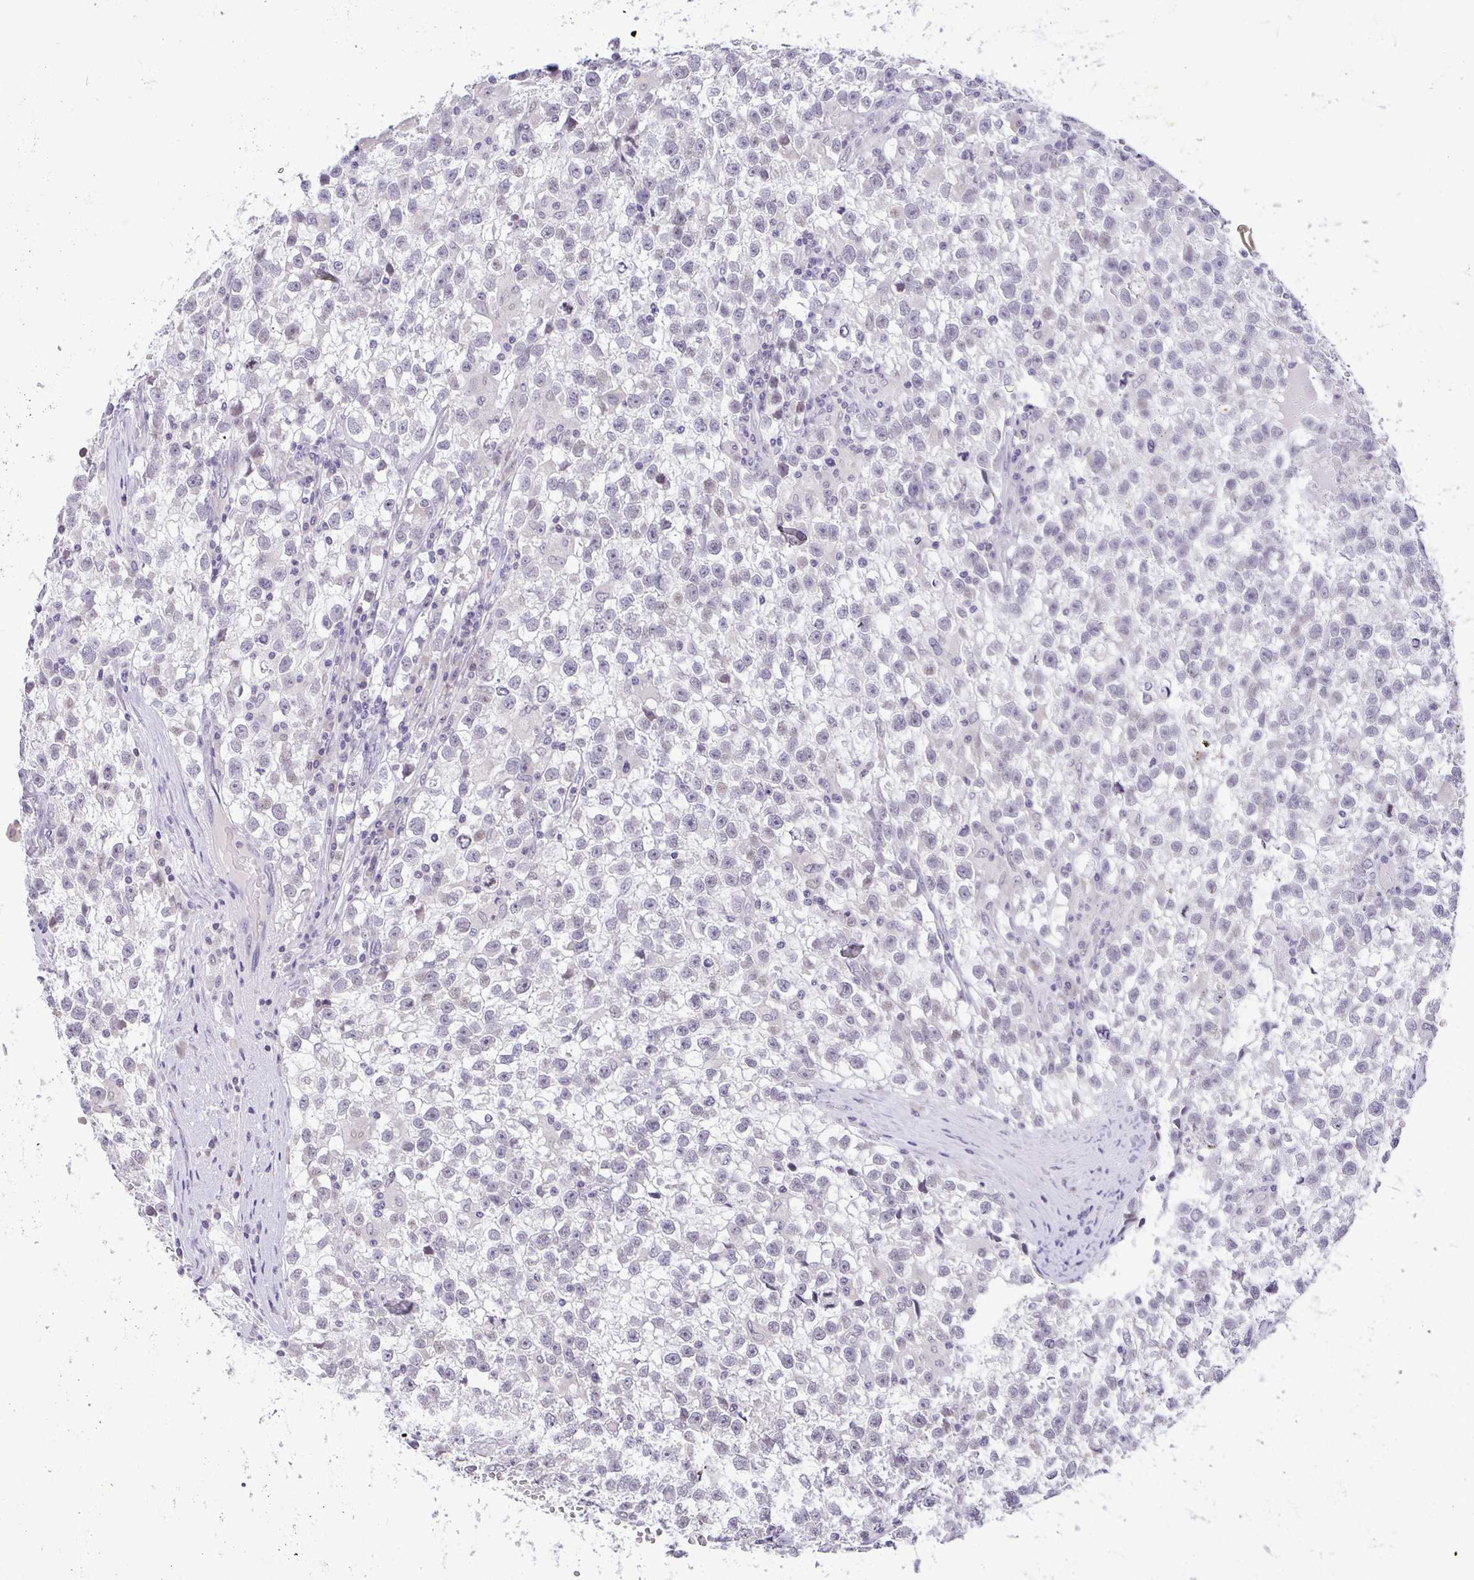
{"staining": {"intensity": "negative", "quantity": "none", "location": "none"}, "tissue": "testis cancer", "cell_type": "Tumor cells", "image_type": "cancer", "snomed": [{"axis": "morphology", "description": "Seminoma, NOS"}, {"axis": "topography", "description": "Testis"}], "caption": "High magnification brightfield microscopy of testis cancer stained with DAB (3,3'-diaminobenzidine) (brown) and counterstained with hematoxylin (blue): tumor cells show no significant positivity.", "gene": "CACNA1S", "patient": {"sex": "male", "age": 31}}